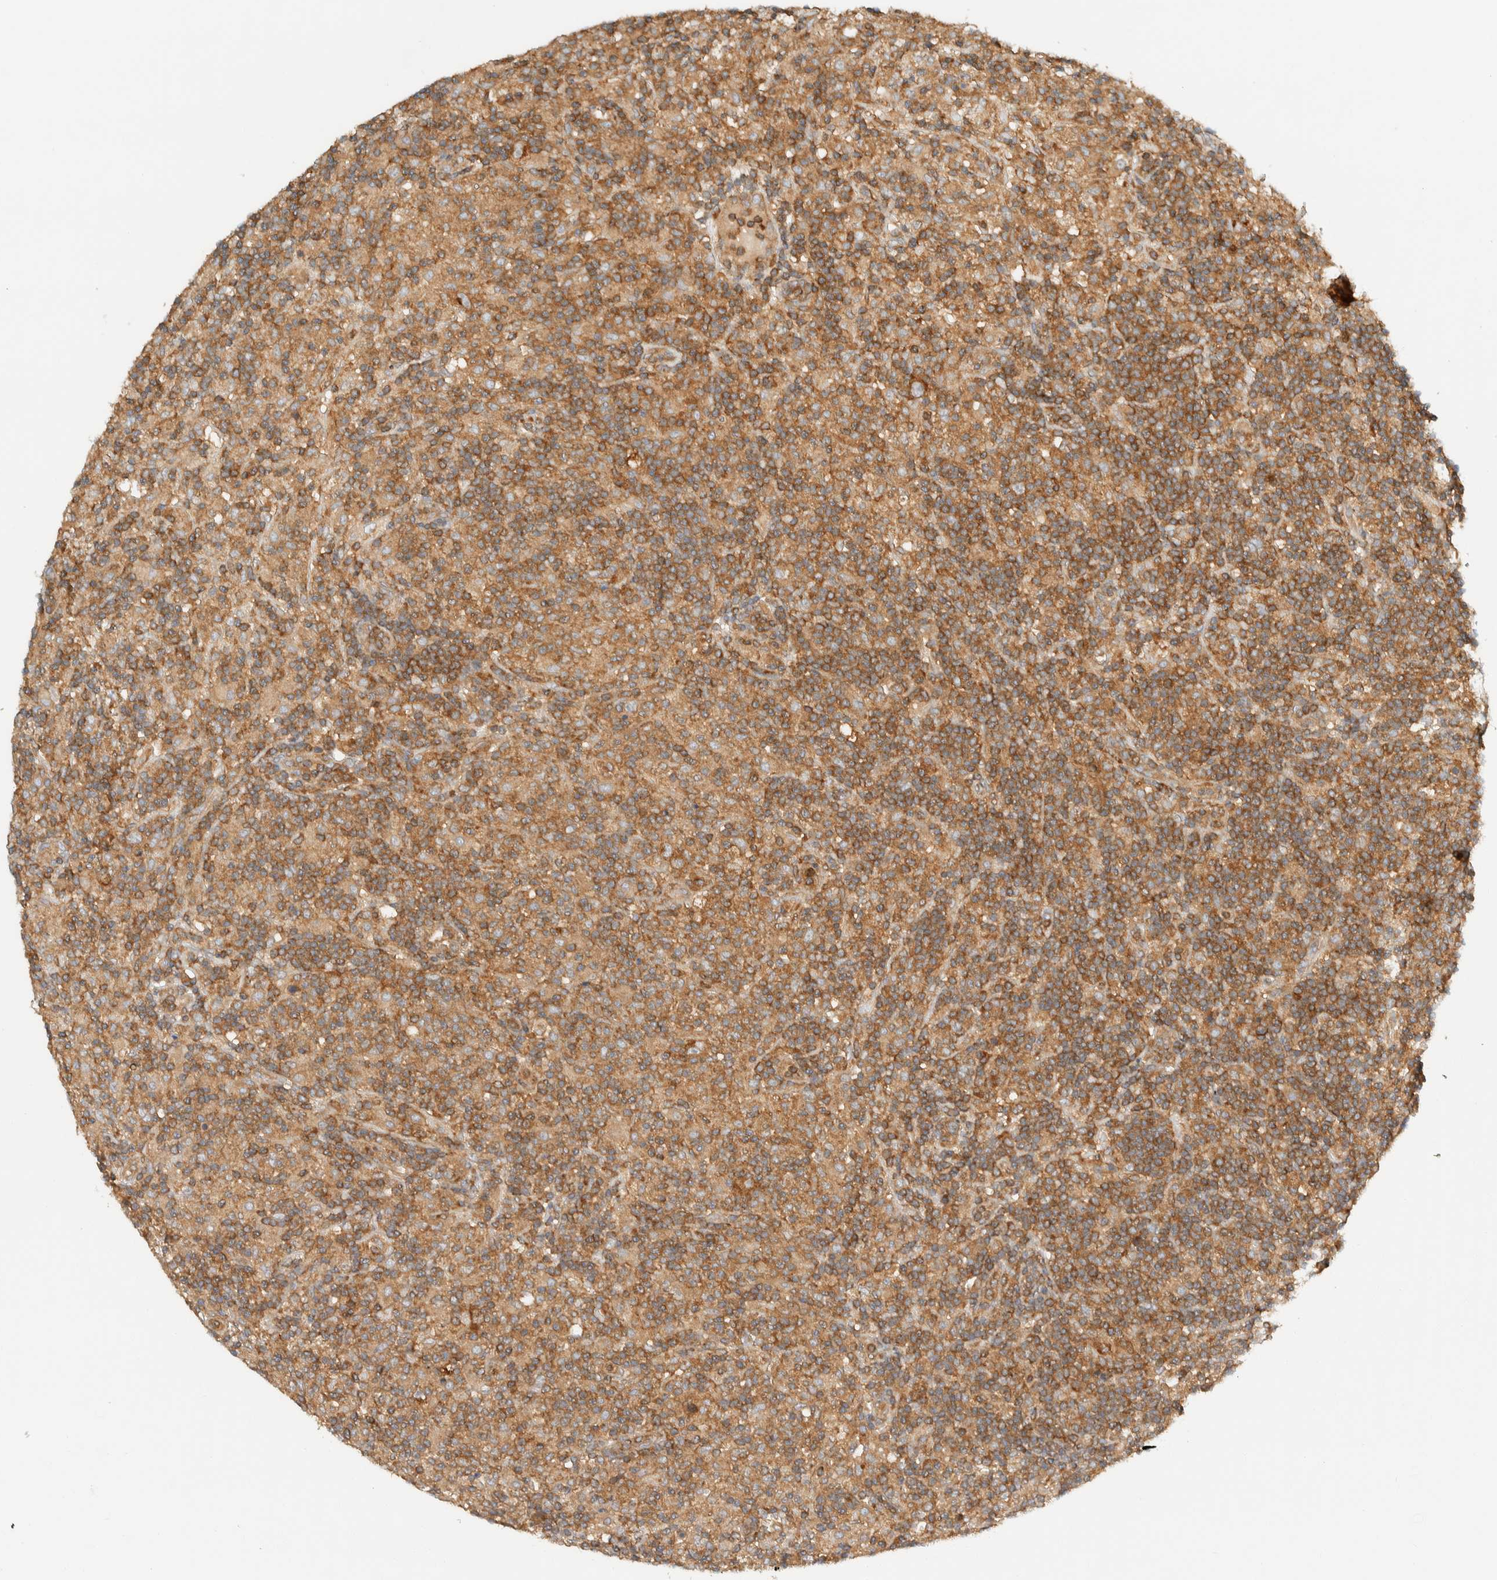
{"staining": {"intensity": "weak", "quantity": ">75%", "location": "cytoplasmic/membranous"}, "tissue": "lymphoma", "cell_type": "Tumor cells", "image_type": "cancer", "snomed": [{"axis": "morphology", "description": "Hodgkin's disease, NOS"}, {"axis": "topography", "description": "Lymph node"}], "caption": "Protein expression analysis of lymphoma shows weak cytoplasmic/membranous positivity in about >75% of tumor cells.", "gene": "ARFGEF1", "patient": {"sex": "male", "age": 70}}